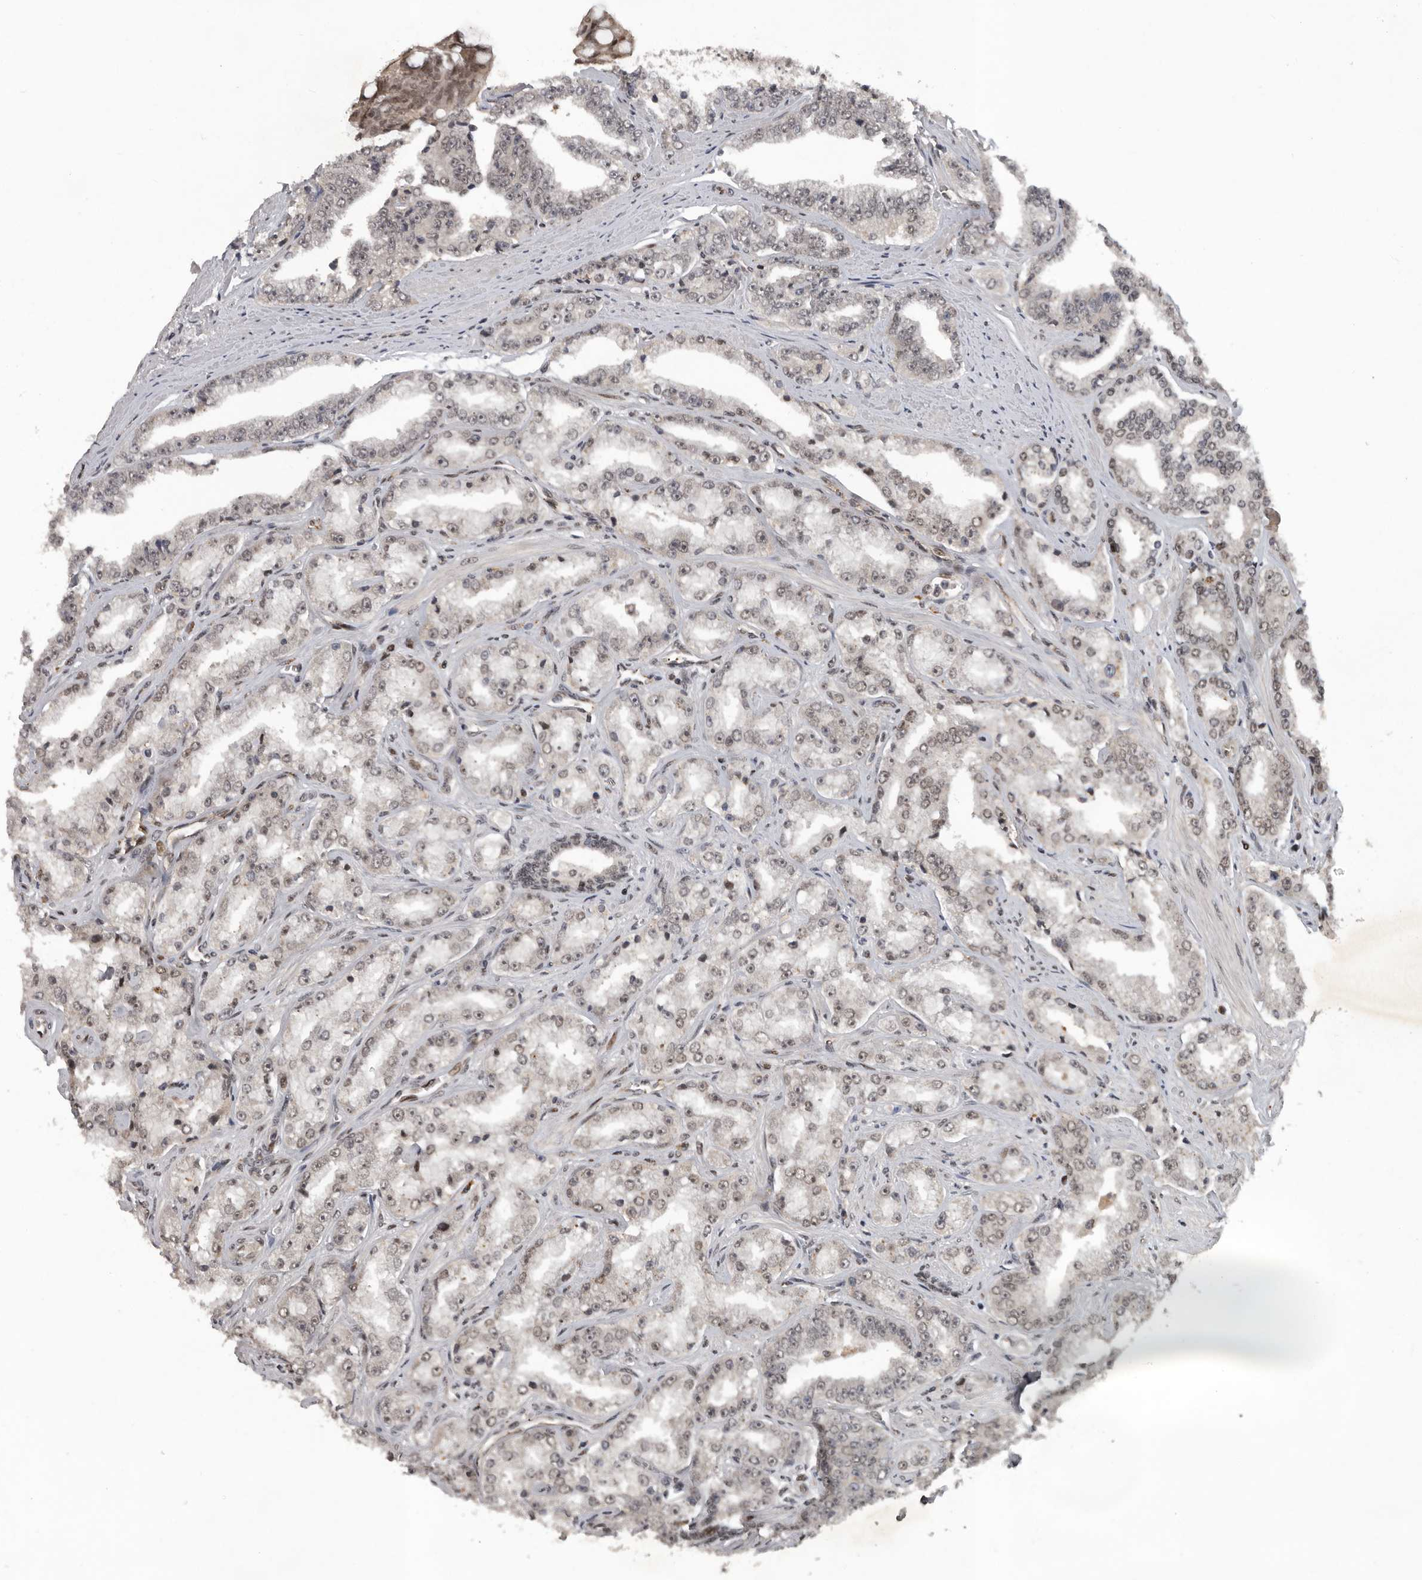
{"staining": {"intensity": "negative", "quantity": "none", "location": "none"}, "tissue": "prostate cancer", "cell_type": "Tumor cells", "image_type": "cancer", "snomed": [{"axis": "morphology", "description": "Adenocarcinoma, High grade"}, {"axis": "topography", "description": "Prostate"}], "caption": "The image shows no significant staining in tumor cells of prostate high-grade adenocarcinoma.", "gene": "CDC27", "patient": {"sex": "male", "age": 71}}